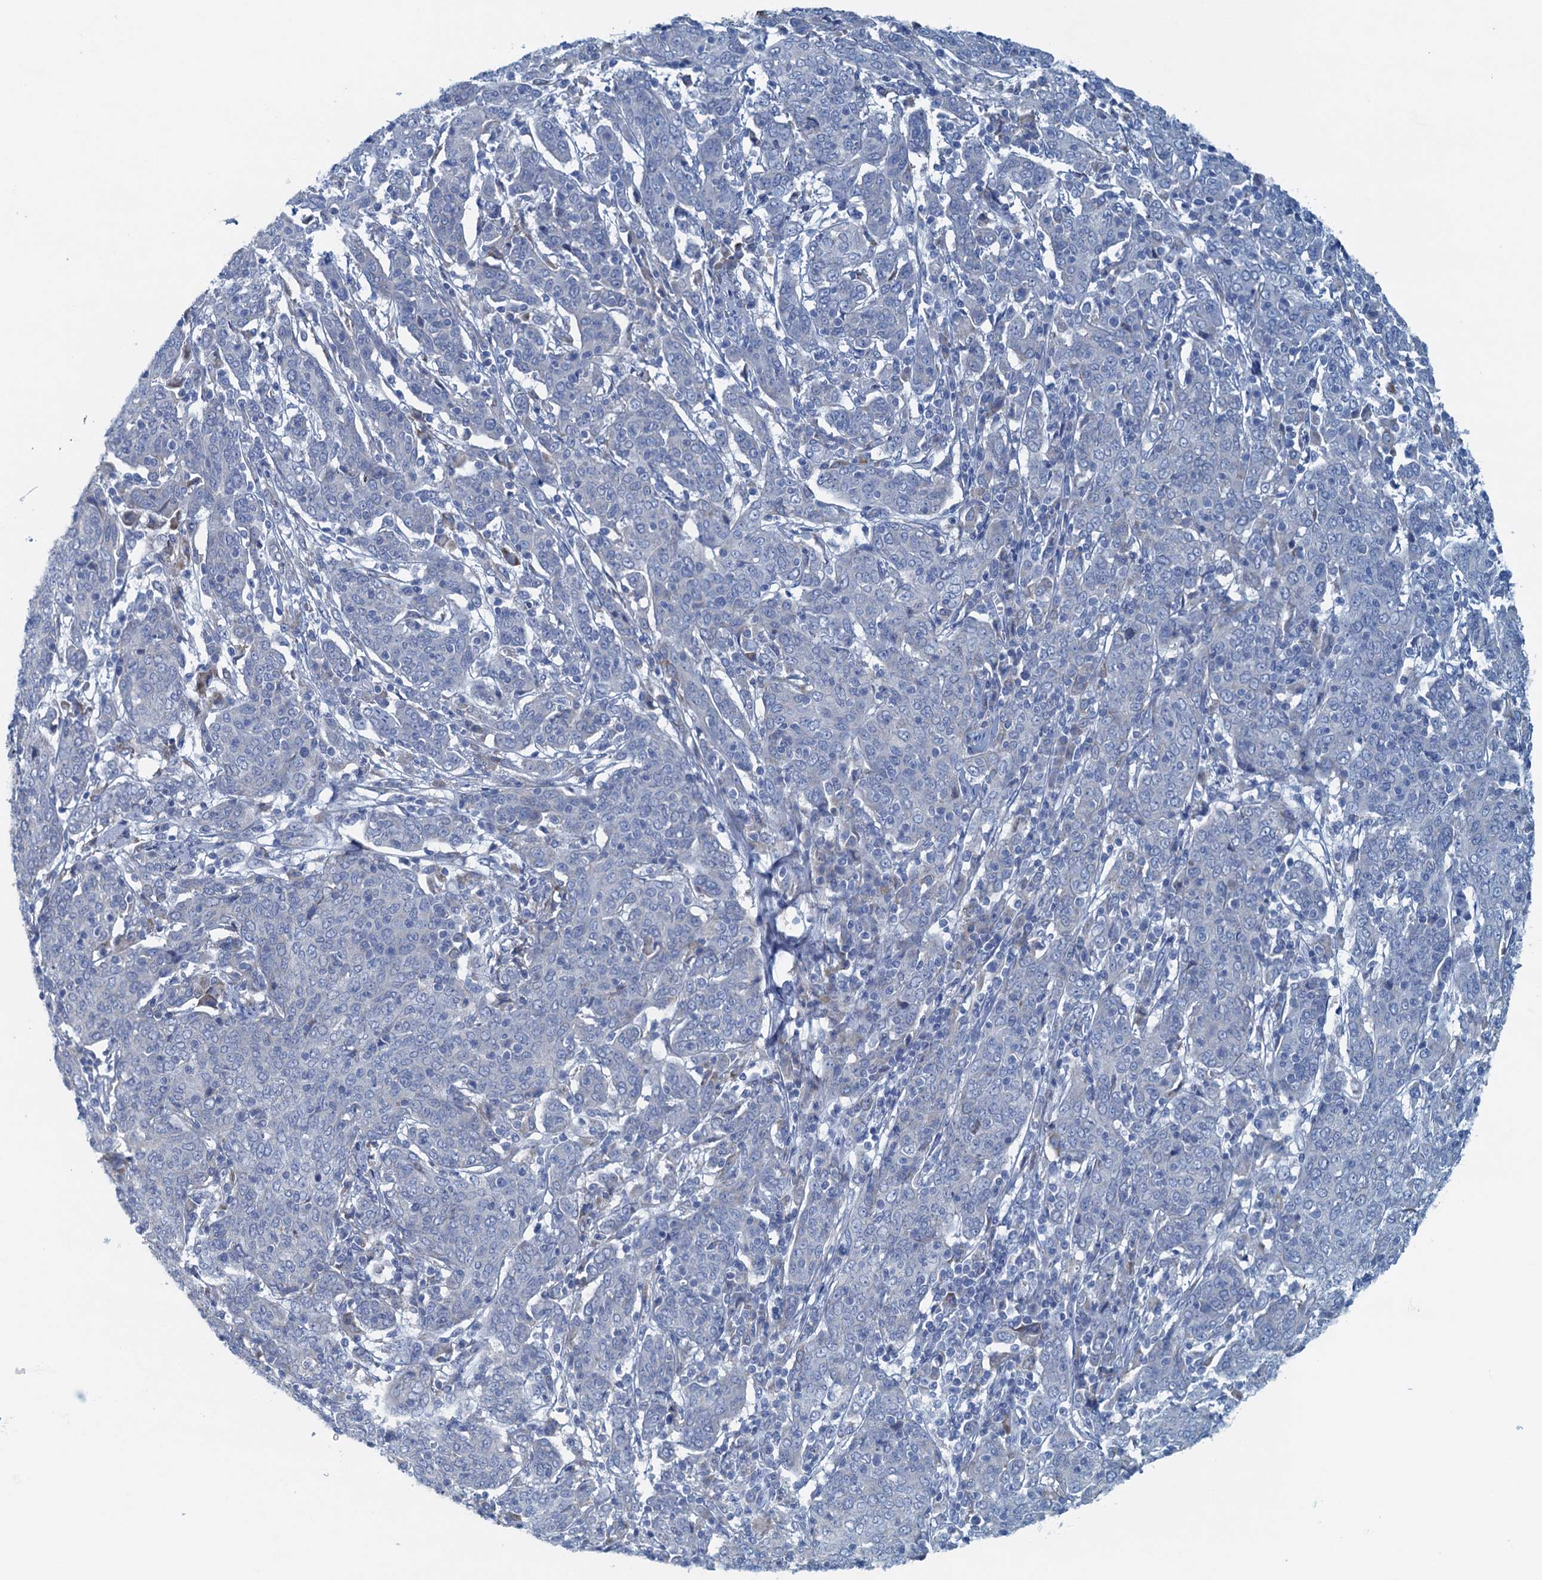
{"staining": {"intensity": "negative", "quantity": "none", "location": "none"}, "tissue": "cervical cancer", "cell_type": "Tumor cells", "image_type": "cancer", "snomed": [{"axis": "morphology", "description": "Squamous cell carcinoma, NOS"}, {"axis": "topography", "description": "Cervix"}], "caption": "There is no significant staining in tumor cells of squamous cell carcinoma (cervical).", "gene": "C10orf88", "patient": {"sex": "female", "age": 67}}